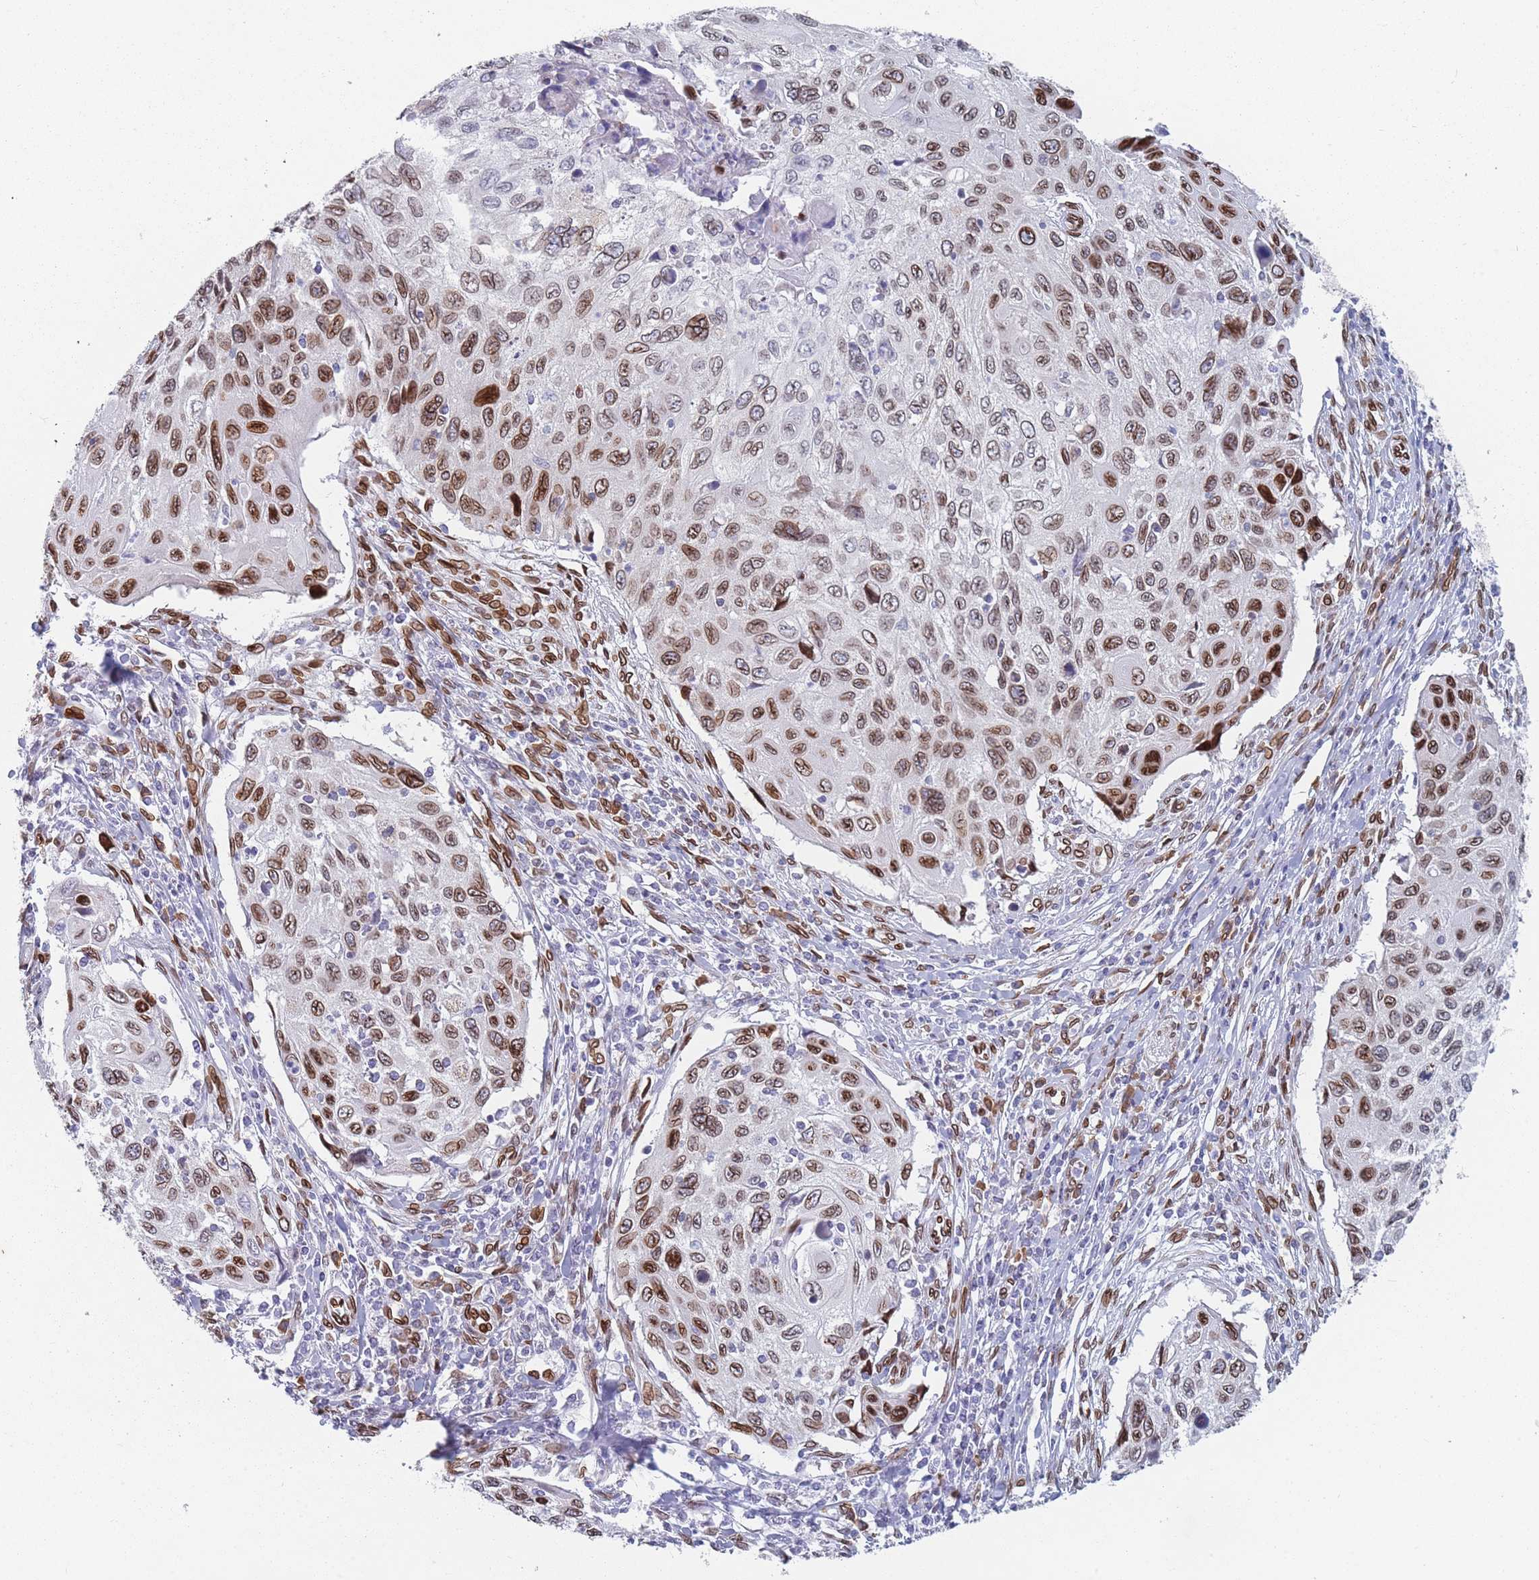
{"staining": {"intensity": "strong", "quantity": "25%-75%", "location": "cytoplasmic/membranous,nuclear"}, "tissue": "cervical cancer", "cell_type": "Tumor cells", "image_type": "cancer", "snomed": [{"axis": "morphology", "description": "Squamous cell carcinoma, NOS"}, {"axis": "topography", "description": "Cervix"}], "caption": "IHC image of neoplastic tissue: human cervical cancer stained using immunohistochemistry reveals high levels of strong protein expression localized specifically in the cytoplasmic/membranous and nuclear of tumor cells, appearing as a cytoplasmic/membranous and nuclear brown color.", "gene": "ZBTB1", "patient": {"sex": "female", "age": 70}}